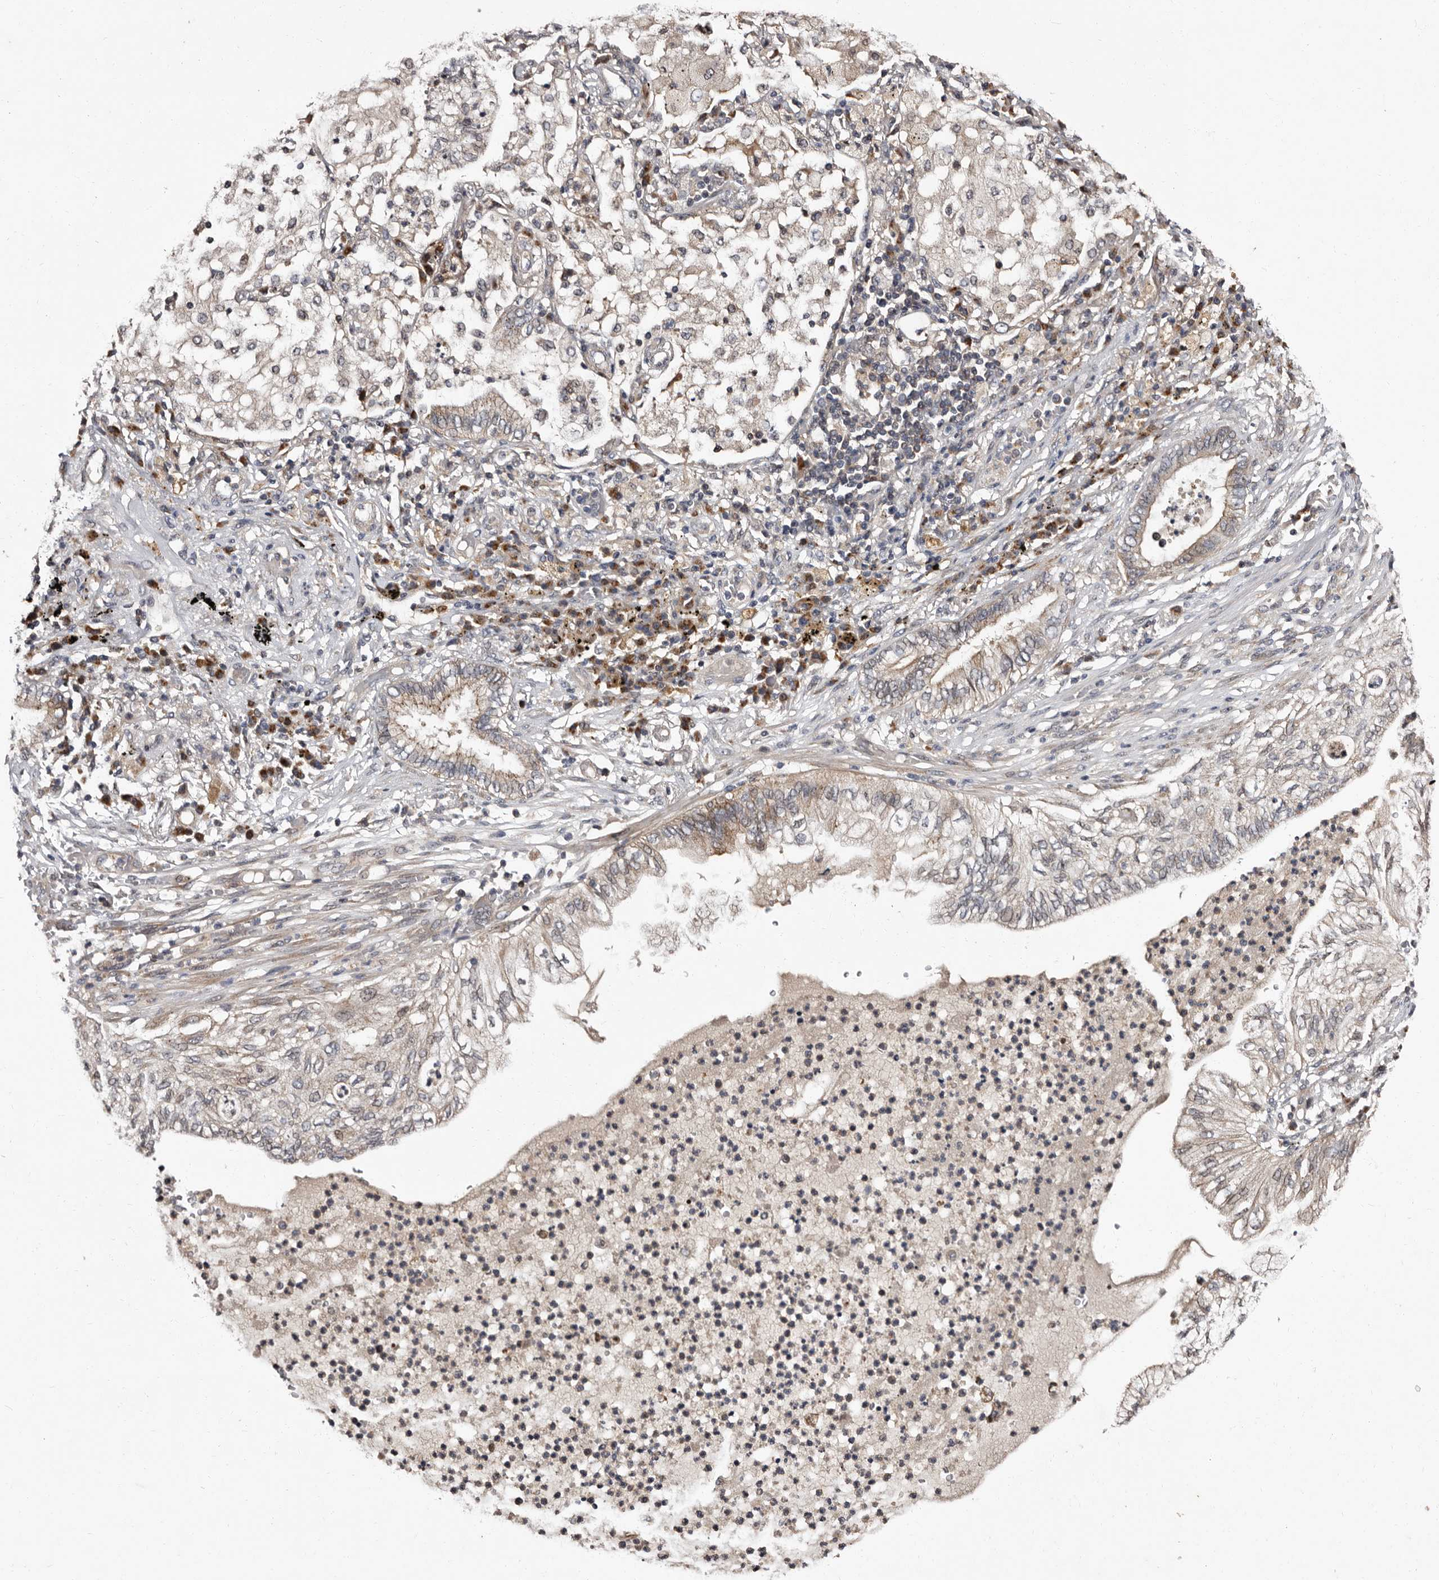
{"staining": {"intensity": "weak", "quantity": "25%-75%", "location": "cytoplasmic/membranous"}, "tissue": "lung cancer", "cell_type": "Tumor cells", "image_type": "cancer", "snomed": [{"axis": "morphology", "description": "Normal tissue, NOS"}, {"axis": "morphology", "description": "Adenocarcinoma, NOS"}, {"axis": "topography", "description": "Bronchus"}, {"axis": "topography", "description": "Lung"}], "caption": "Lung cancer (adenocarcinoma) stained with IHC shows weak cytoplasmic/membranous positivity in about 25%-75% of tumor cells.", "gene": "DNPH1", "patient": {"sex": "female", "age": 70}}